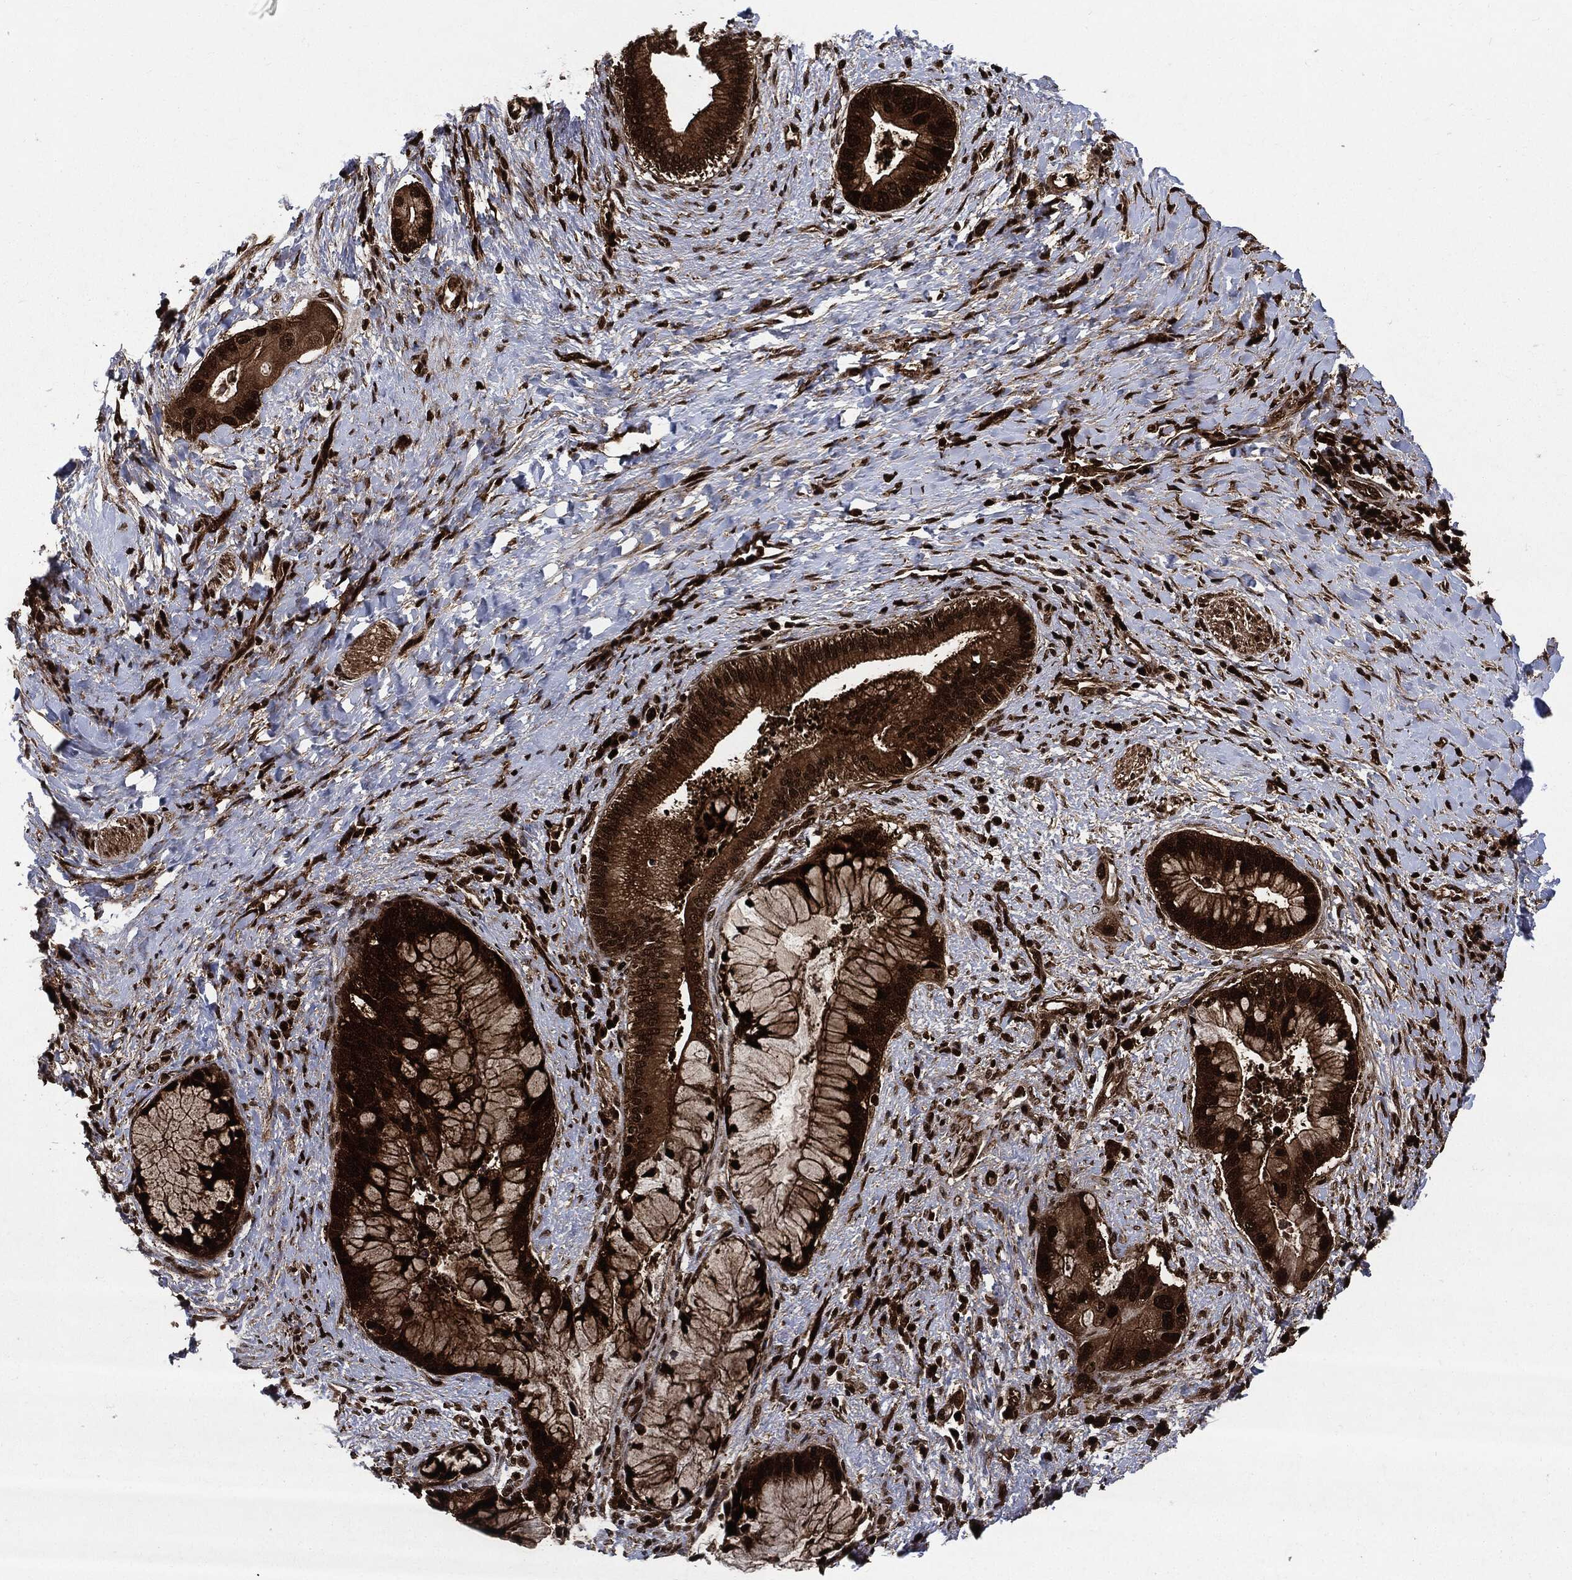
{"staining": {"intensity": "strong", "quantity": ">75%", "location": "cytoplasmic/membranous"}, "tissue": "liver cancer", "cell_type": "Tumor cells", "image_type": "cancer", "snomed": [{"axis": "morphology", "description": "Normal tissue, NOS"}, {"axis": "morphology", "description": "Cholangiocarcinoma"}, {"axis": "topography", "description": "Liver"}, {"axis": "topography", "description": "Peripheral nerve tissue"}], "caption": "Strong cytoplasmic/membranous expression is seen in about >75% of tumor cells in liver cancer.", "gene": "YWHAB", "patient": {"sex": "male", "age": 50}}